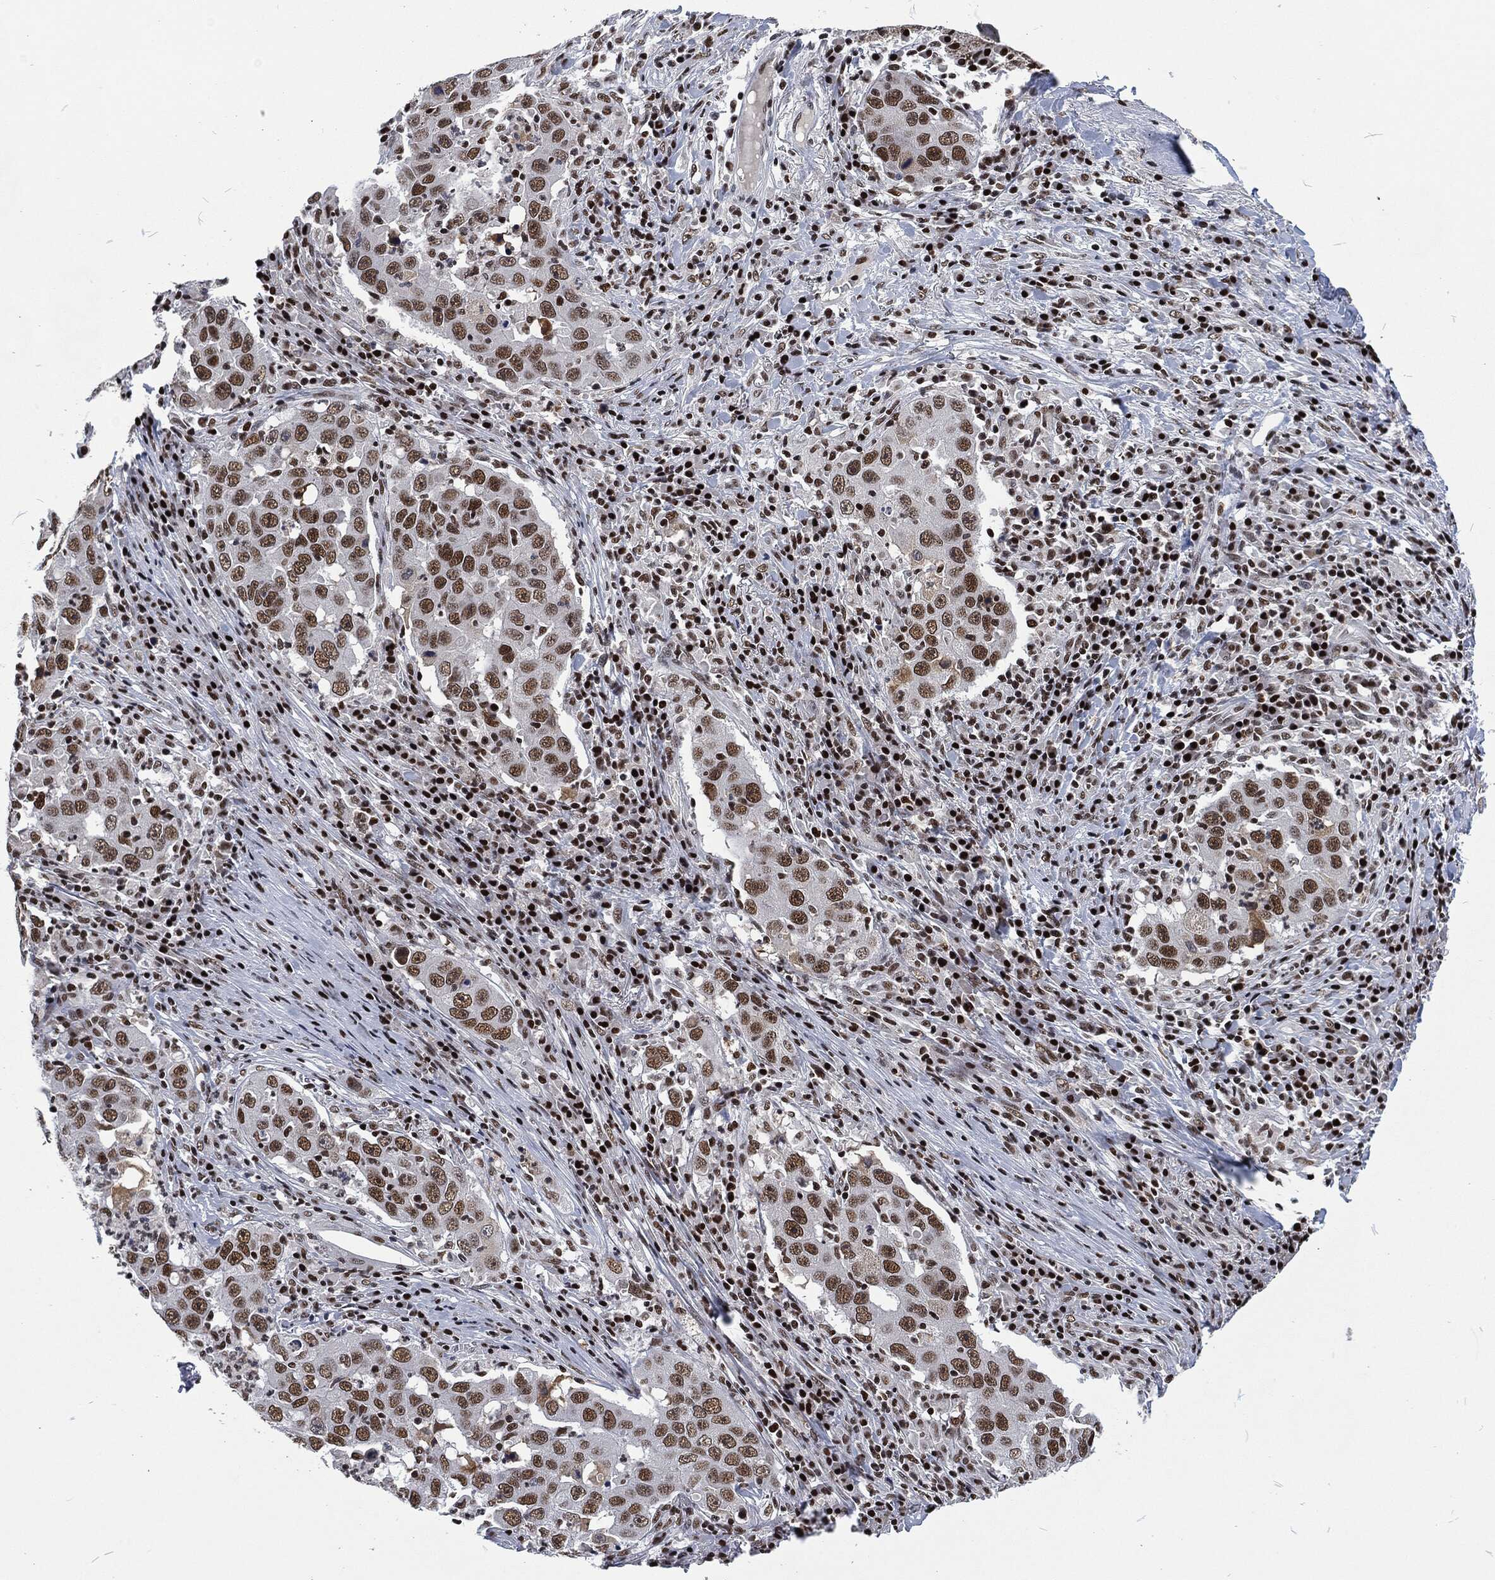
{"staining": {"intensity": "strong", "quantity": "25%-75%", "location": "nuclear"}, "tissue": "lung cancer", "cell_type": "Tumor cells", "image_type": "cancer", "snomed": [{"axis": "morphology", "description": "Adenocarcinoma, NOS"}, {"axis": "topography", "description": "Lung"}], "caption": "Immunohistochemistry histopathology image of neoplastic tissue: human lung cancer stained using immunohistochemistry (IHC) demonstrates high levels of strong protein expression localized specifically in the nuclear of tumor cells, appearing as a nuclear brown color.", "gene": "DCPS", "patient": {"sex": "male", "age": 73}}